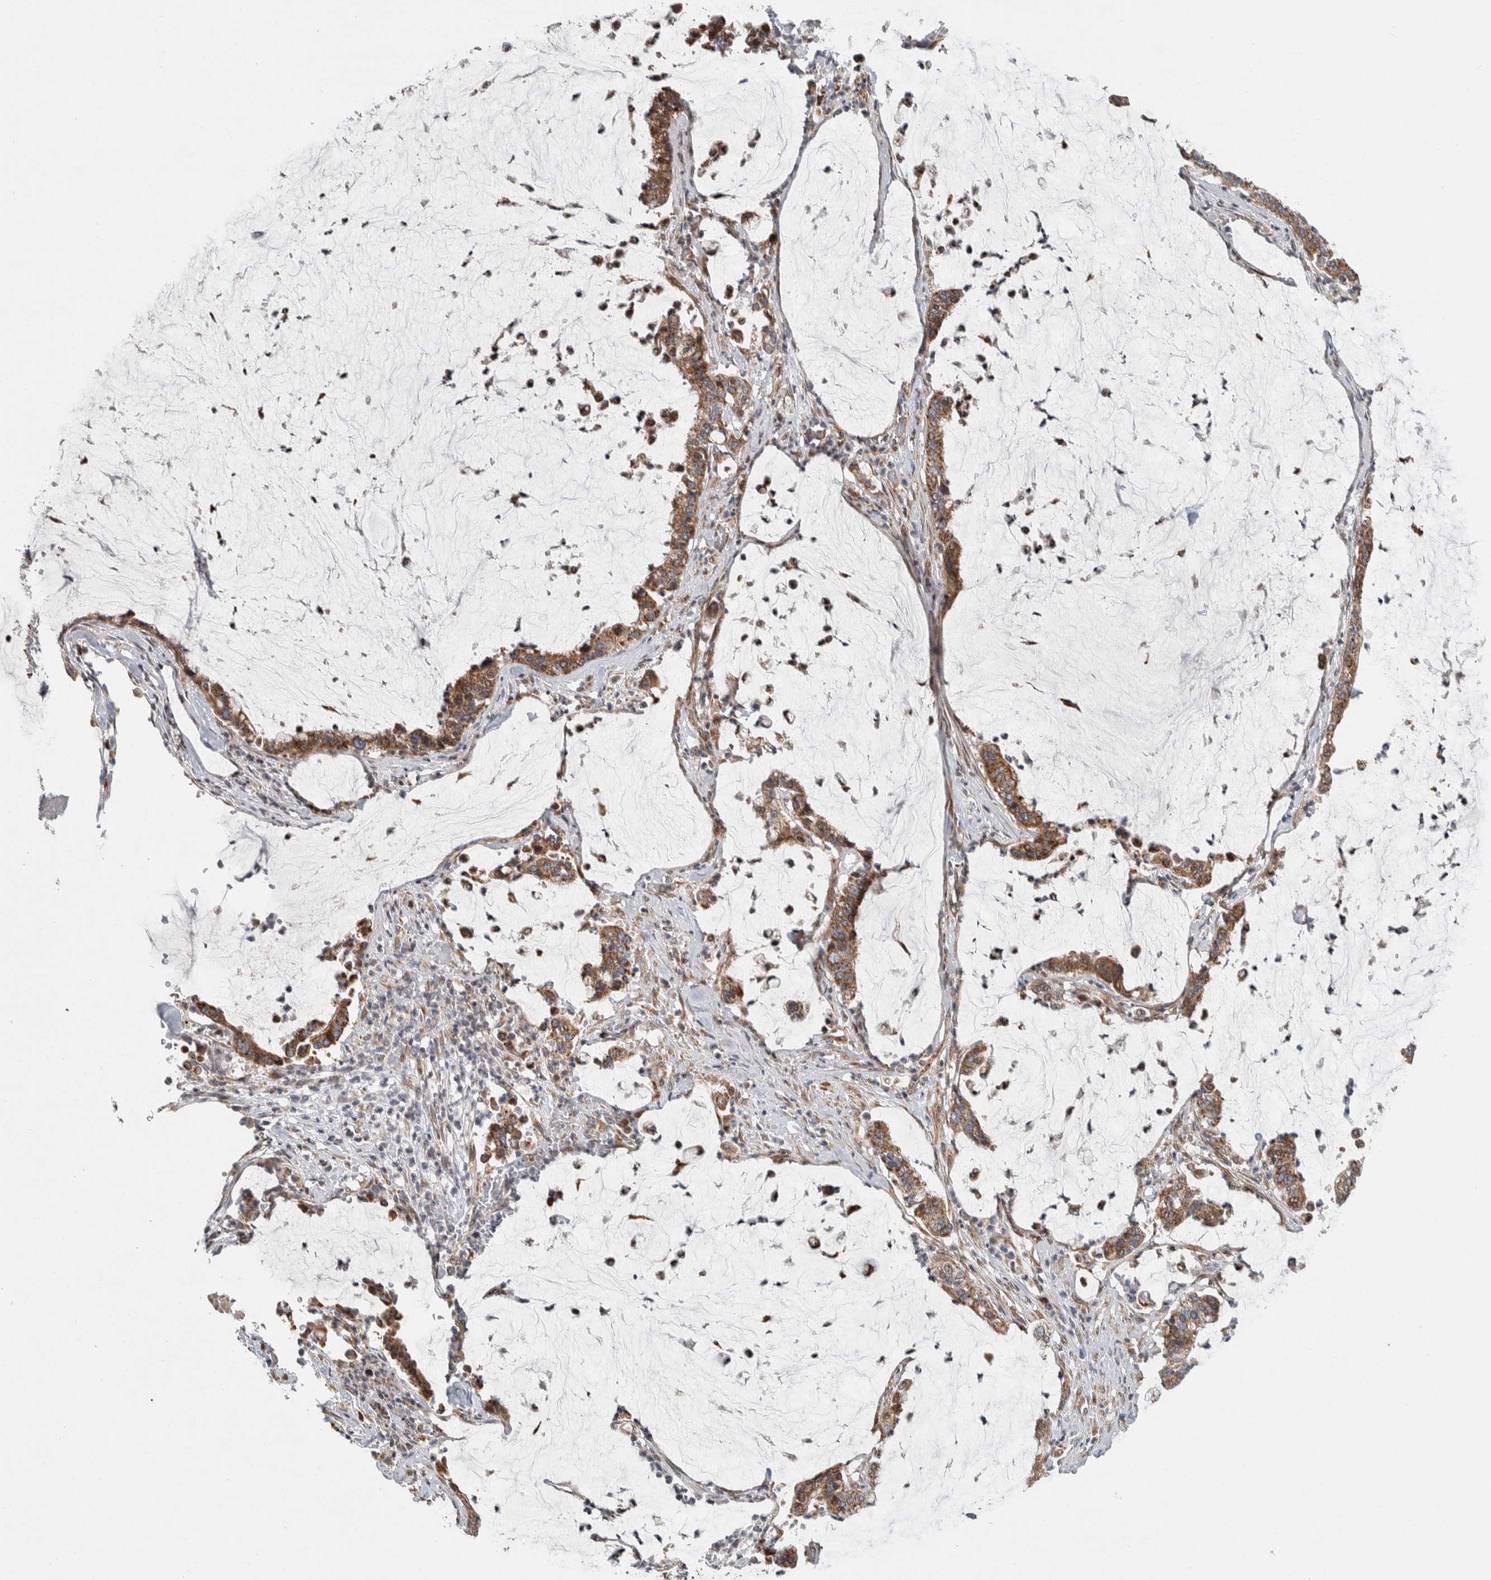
{"staining": {"intensity": "moderate", "quantity": ">75%", "location": "cytoplasmic/membranous"}, "tissue": "pancreatic cancer", "cell_type": "Tumor cells", "image_type": "cancer", "snomed": [{"axis": "morphology", "description": "Adenocarcinoma, NOS"}, {"axis": "topography", "description": "Pancreas"}], "caption": "Immunohistochemistry staining of pancreatic adenocarcinoma, which demonstrates medium levels of moderate cytoplasmic/membranous expression in about >75% of tumor cells indicating moderate cytoplasmic/membranous protein staining. The staining was performed using DAB (3,3'-diaminobenzidine) (brown) for protein detection and nuclei were counterstained in hematoxylin (blue).", "gene": "AFP", "patient": {"sex": "male", "age": 41}}